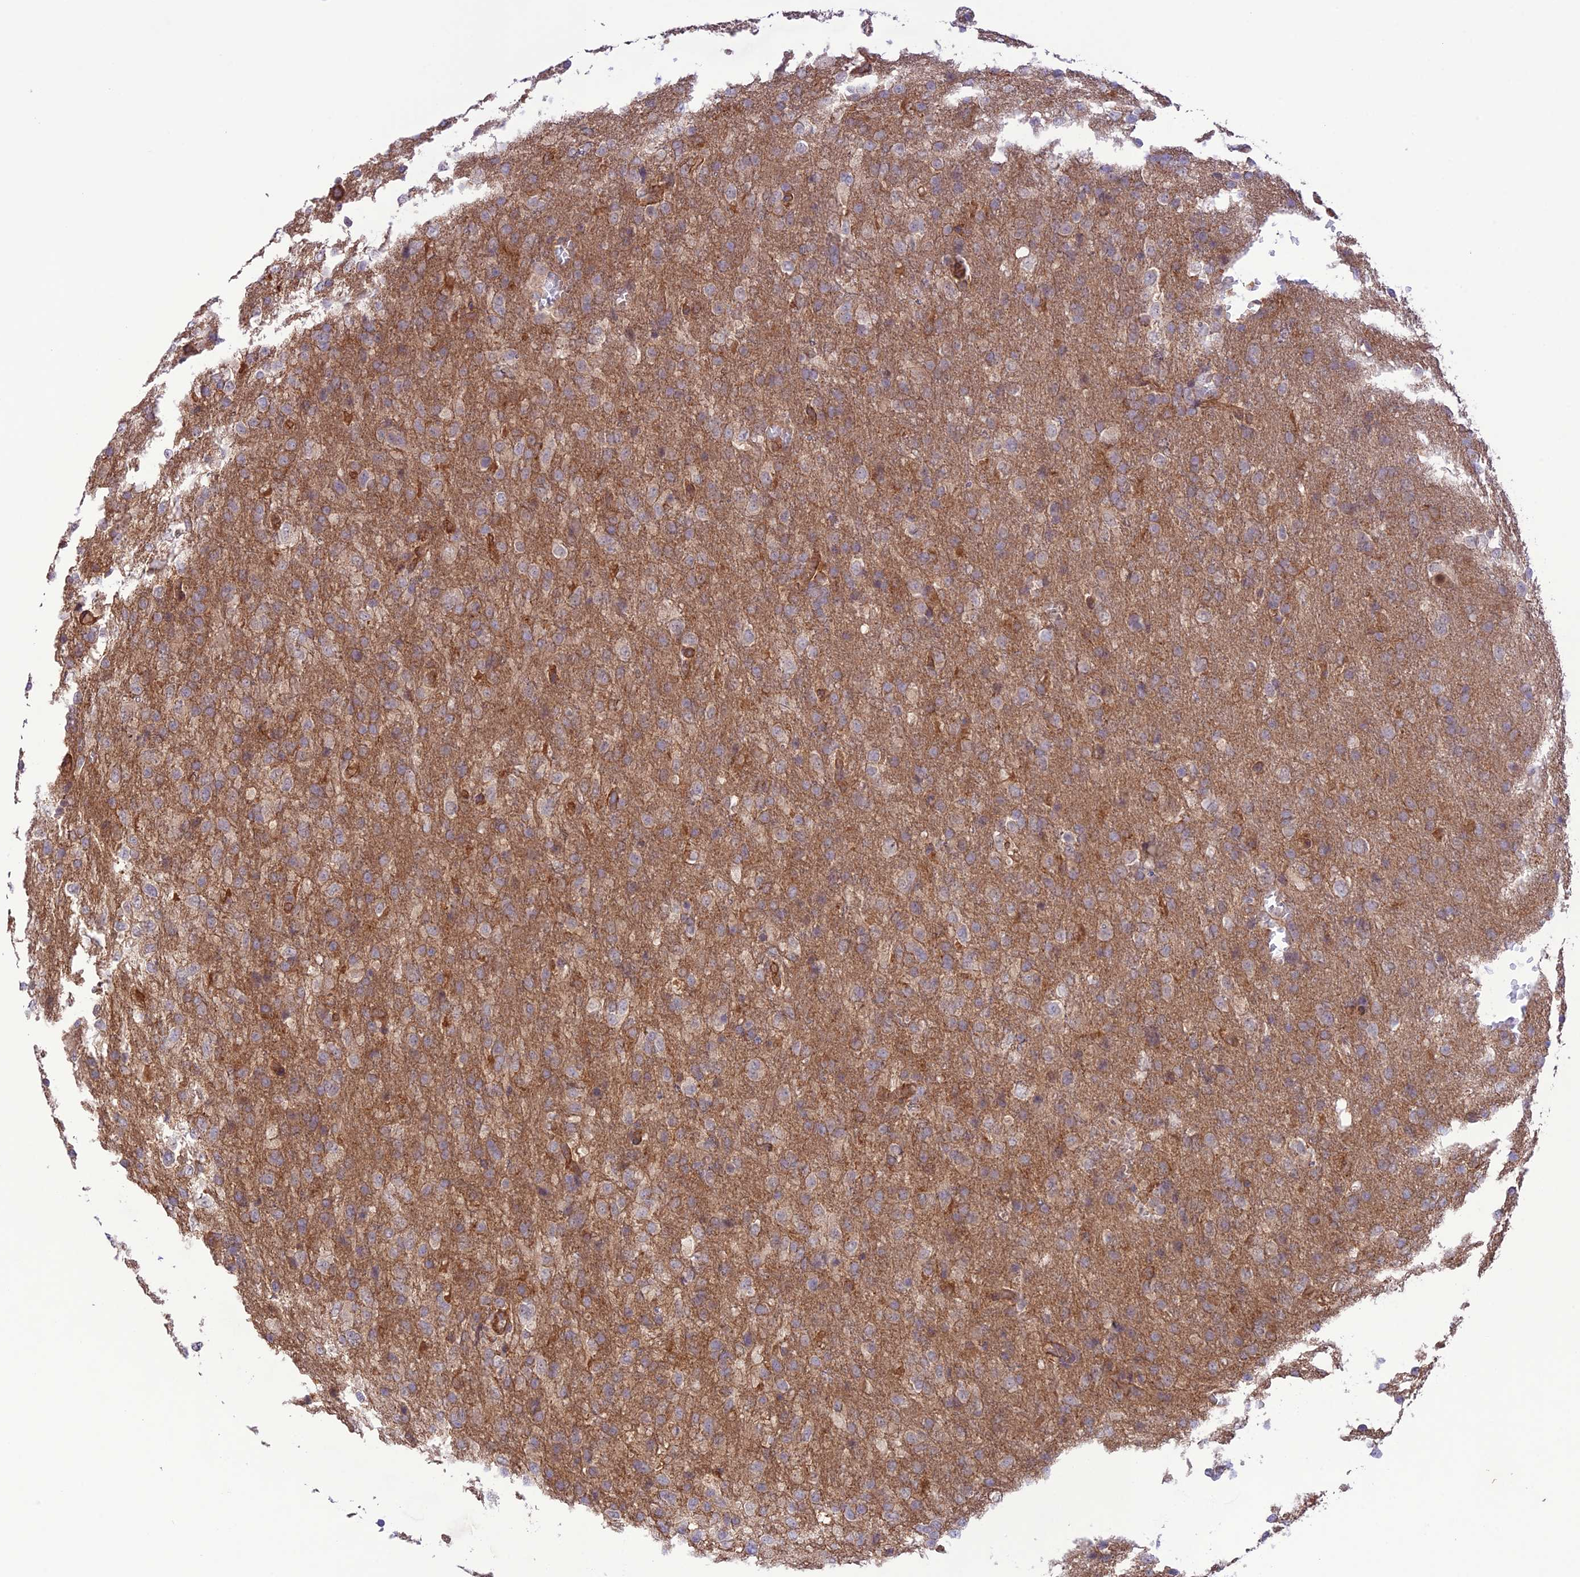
{"staining": {"intensity": "moderate", "quantity": "<25%", "location": "cytoplasmic/membranous"}, "tissue": "glioma", "cell_type": "Tumor cells", "image_type": "cancer", "snomed": [{"axis": "morphology", "description": "Glioma, malignant, High grade"}, {"axis": "topography", "description": "Brain"}], "caption": "Glioma tissue shows moderate cytoplasmic/membranous positivity in about <25% of tumor cells", "gene": "FCHSD1", "patient": {"sex": "female", "age": 74}}